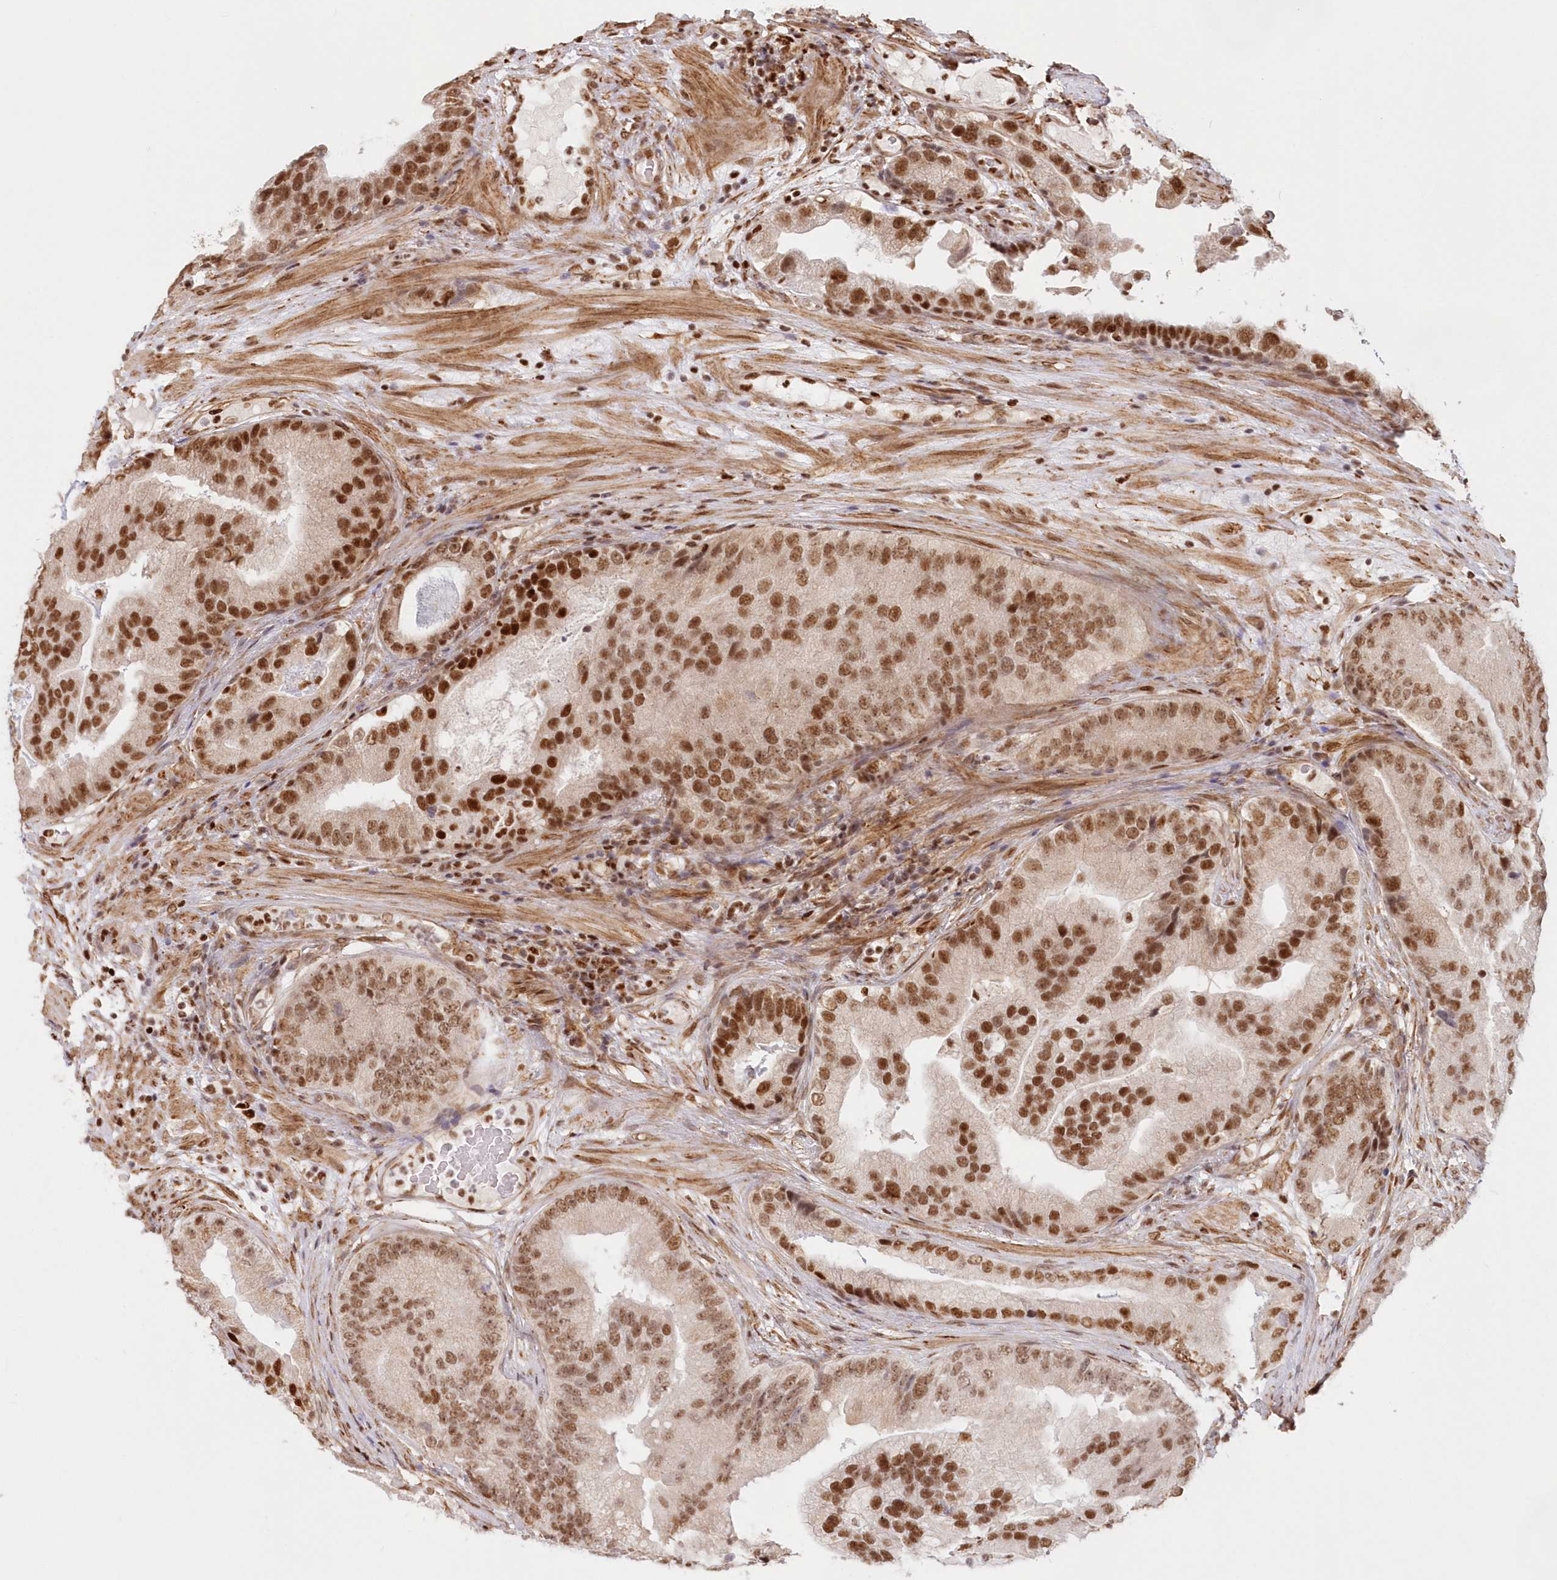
{"staining": {"intensity": "moderate", "quantity": ">75%", "location": "nuclear"}, "tissue": "prostate cancer", "cell_type": "Tumor cells", "image_type": "cancer", "snomed": [{"axis": "morphology", "description": "Adenocarcinoma, High grade"}, {"axis": "topography", "description": "Prostate"}], "caption": "Immunohistochemistry (IHC) photomicrograph of neoplastic tissue: human prostate cancer stained using IHC demonstrates medium levels of moderate protein expression localized specifically in the nuclear of tumor cells, appearing as a nuclear brown color.", "gene": "POLR2B", "patient": {"sex": "male", "age": 70}}